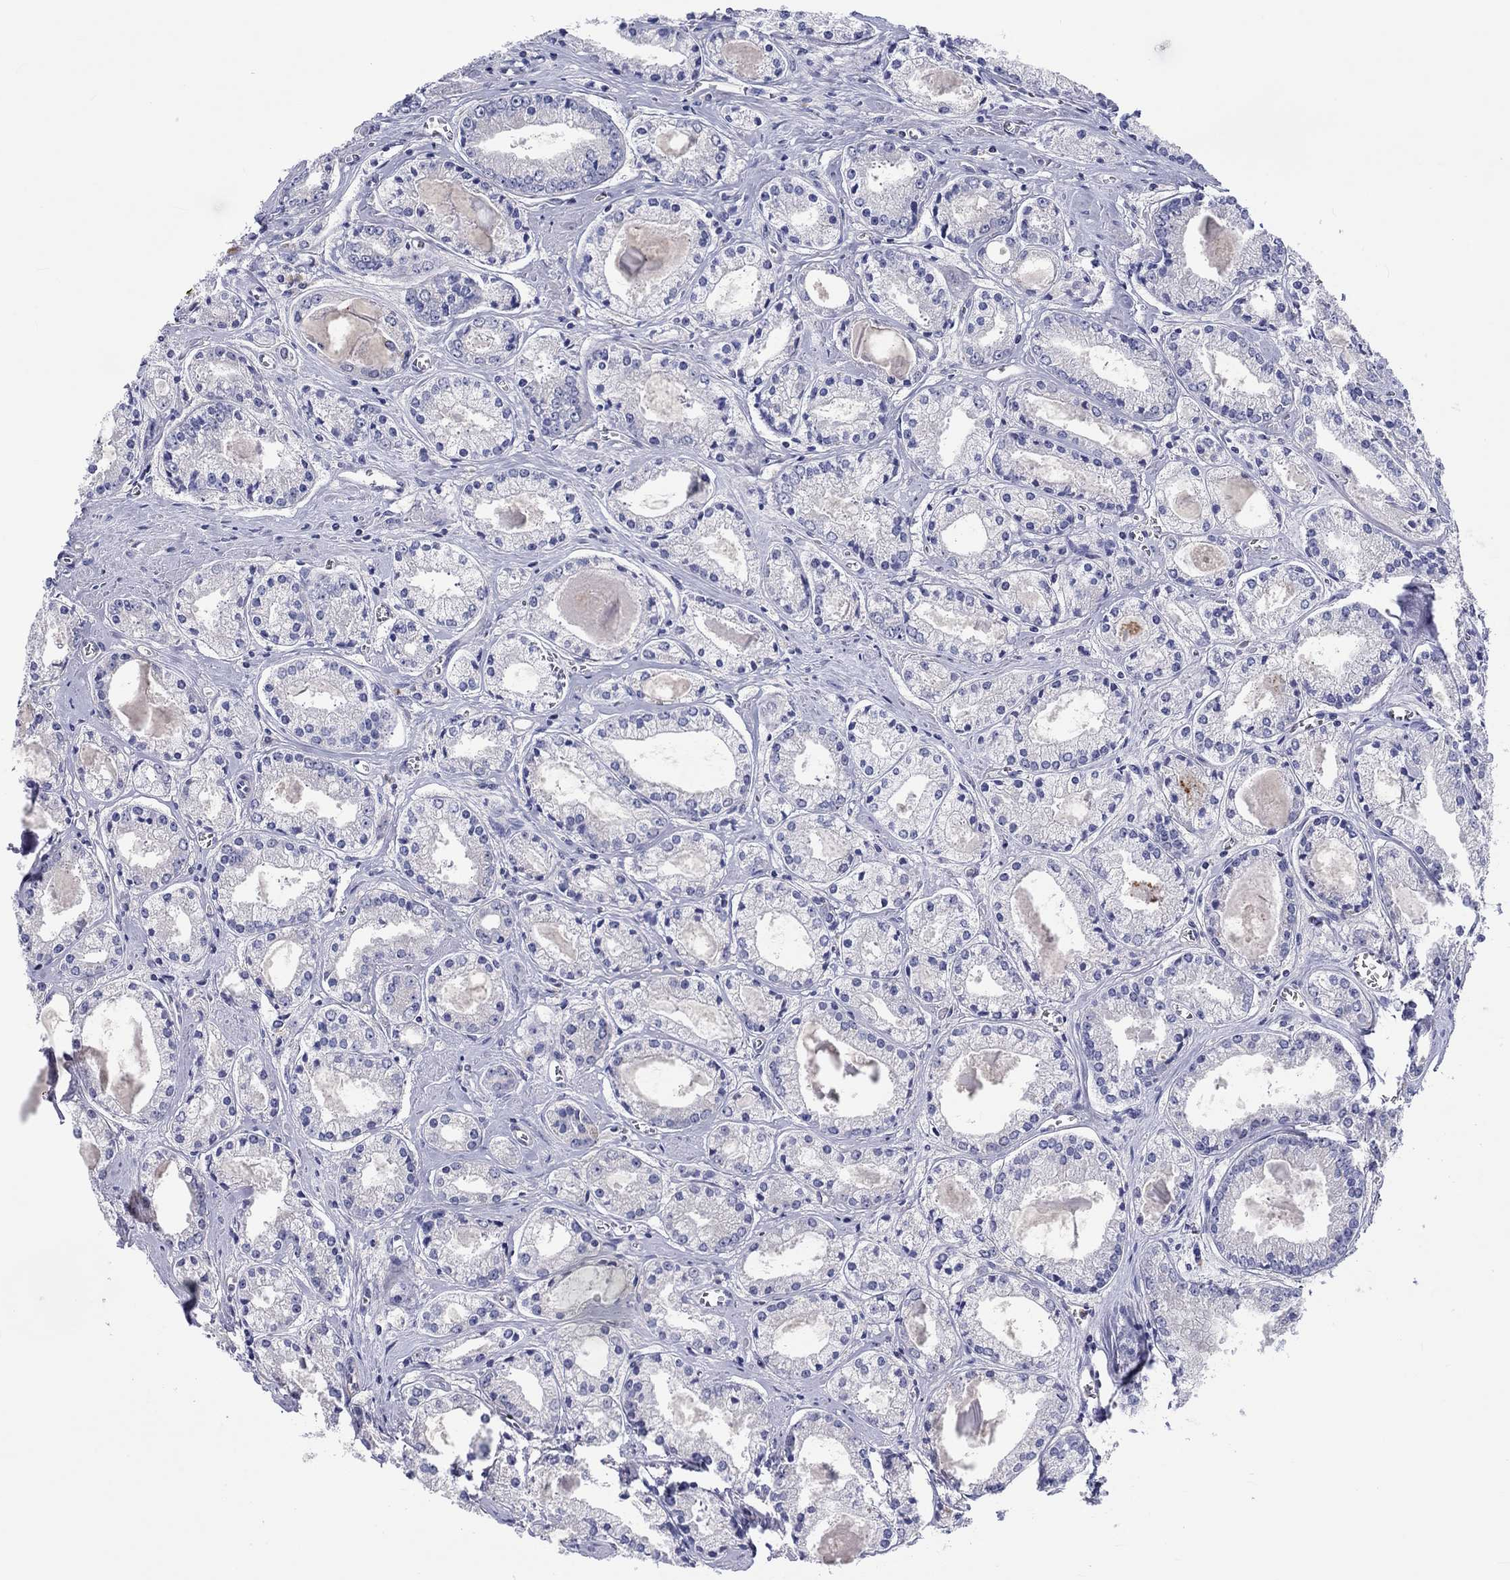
{"staining": {"intensity": "negative", "quantity": "none", "location": "none"}, "tissue": "prostate cancer", "cell_type": "Tumor cells", "image_type": "cancer", "snomed": [{"axis": "morphology", "description": "Adenocarcinoma, NOS"}, {"axis": "topography", "description": "Prostate"}], "caption": "IHC micrograph of neoplastic tissue: adenocarcinoma (prostate) stained with DAB shows no significant protein expression in tumor cells.", "gene": "ABCG4", "patient": {"sex": "male", "age": 72}}